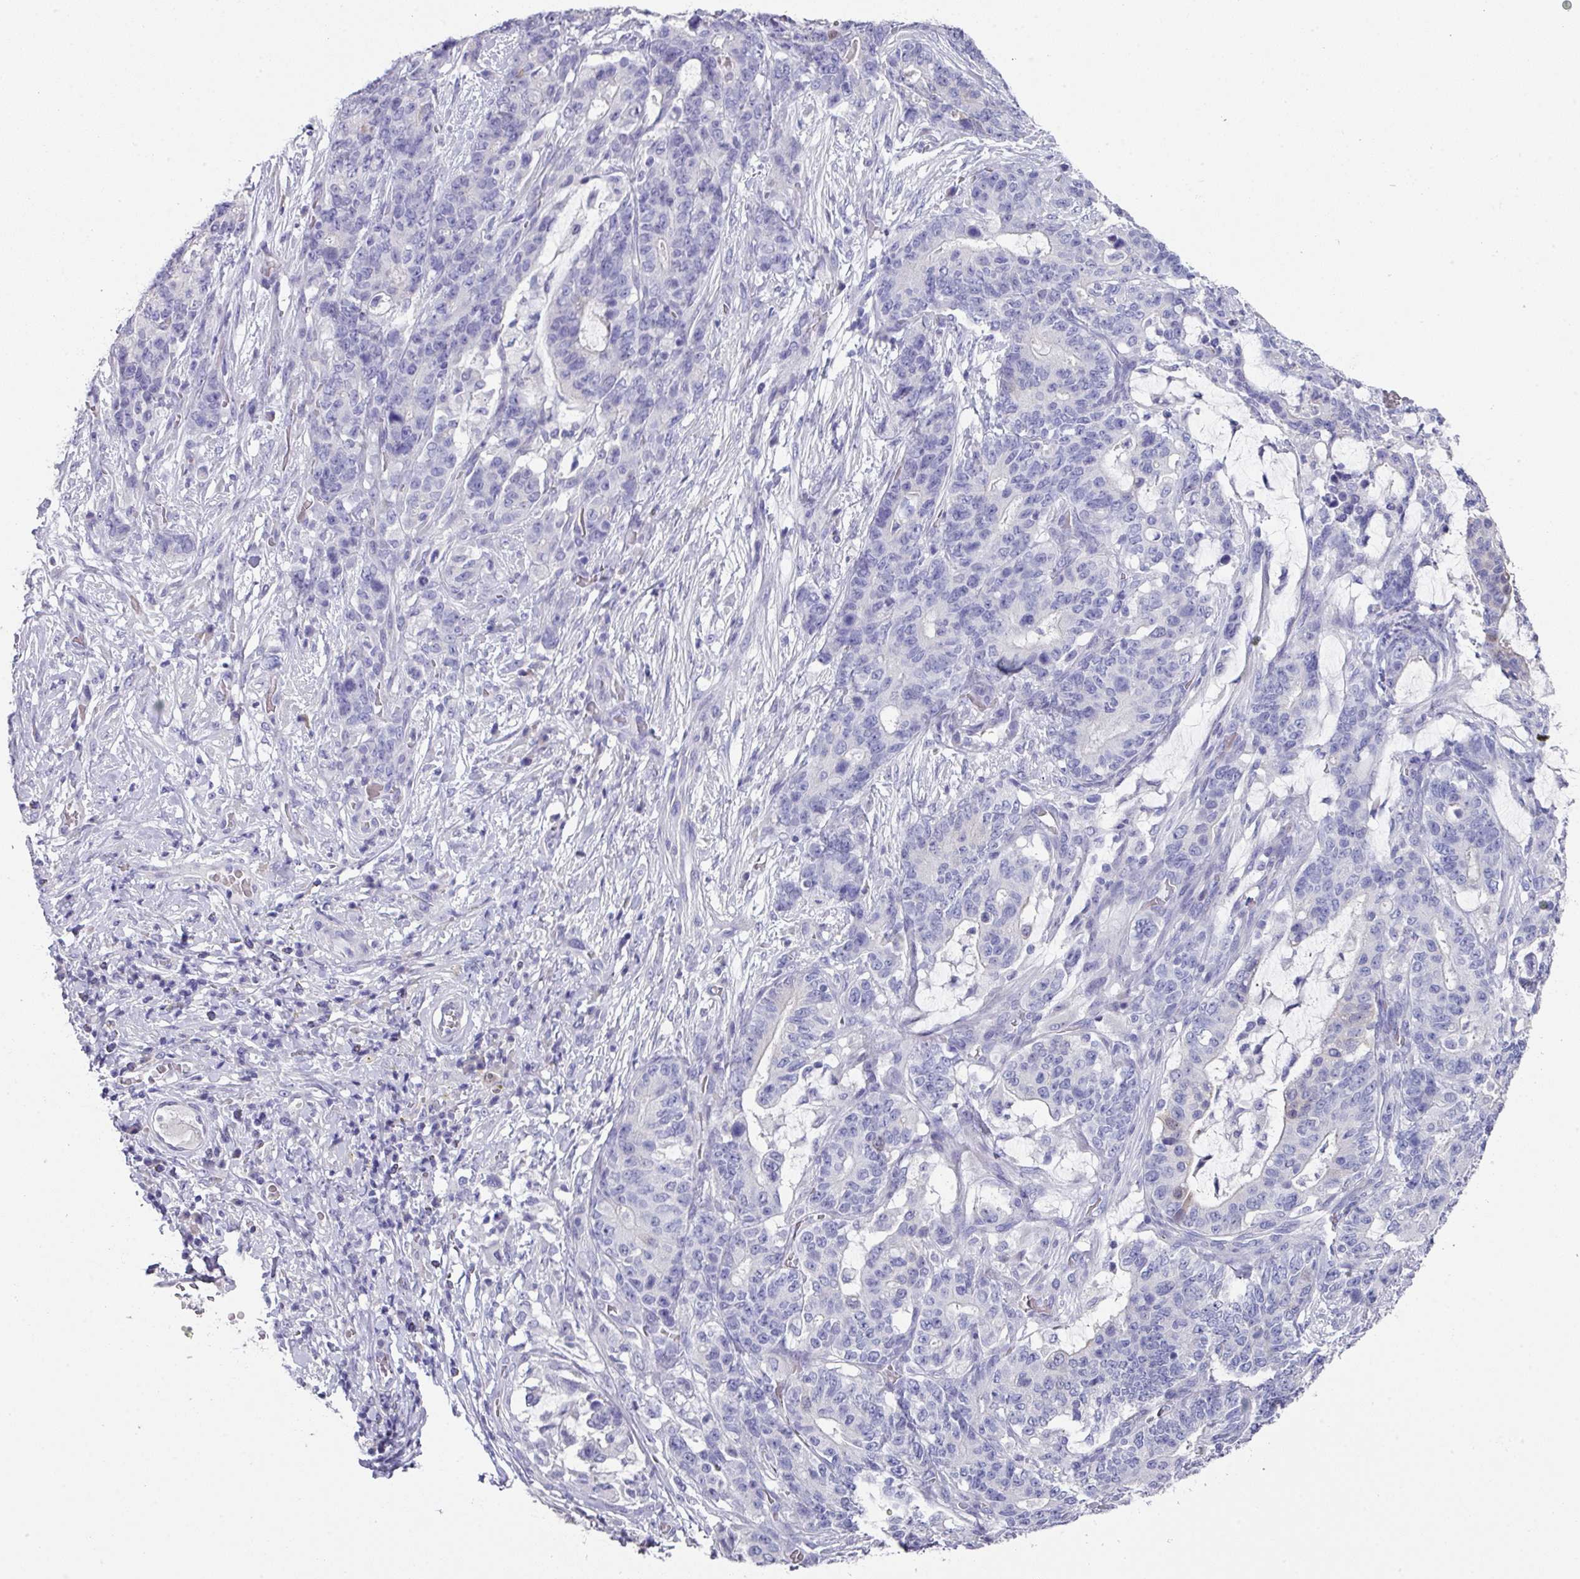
{"staining": {"intensity": "negative", "quantity": "none", "location": "none"}, "tissue": "stomach cancer", "cell_type": "Tumor cells", "image_type": "cancer", "snomed": [{"axis": "morphology", "description": "Normal tissue, NOS"}, {"axis": "morphology", "description": "Adenocarcinoma, NOS"}, {"axis": "topography", "description": "Stomach"}], "caption": "Stomach cancer (adenocarcinoma) was stained to show a protein in brown. There is no significant positivity in tumor cells. (DAB (3,3'-diaminobenzidine) immunohistochemistry (IHC), high magnification).", "gene": "DEFB115", "patient": {"sex": "female", "age": 64}}